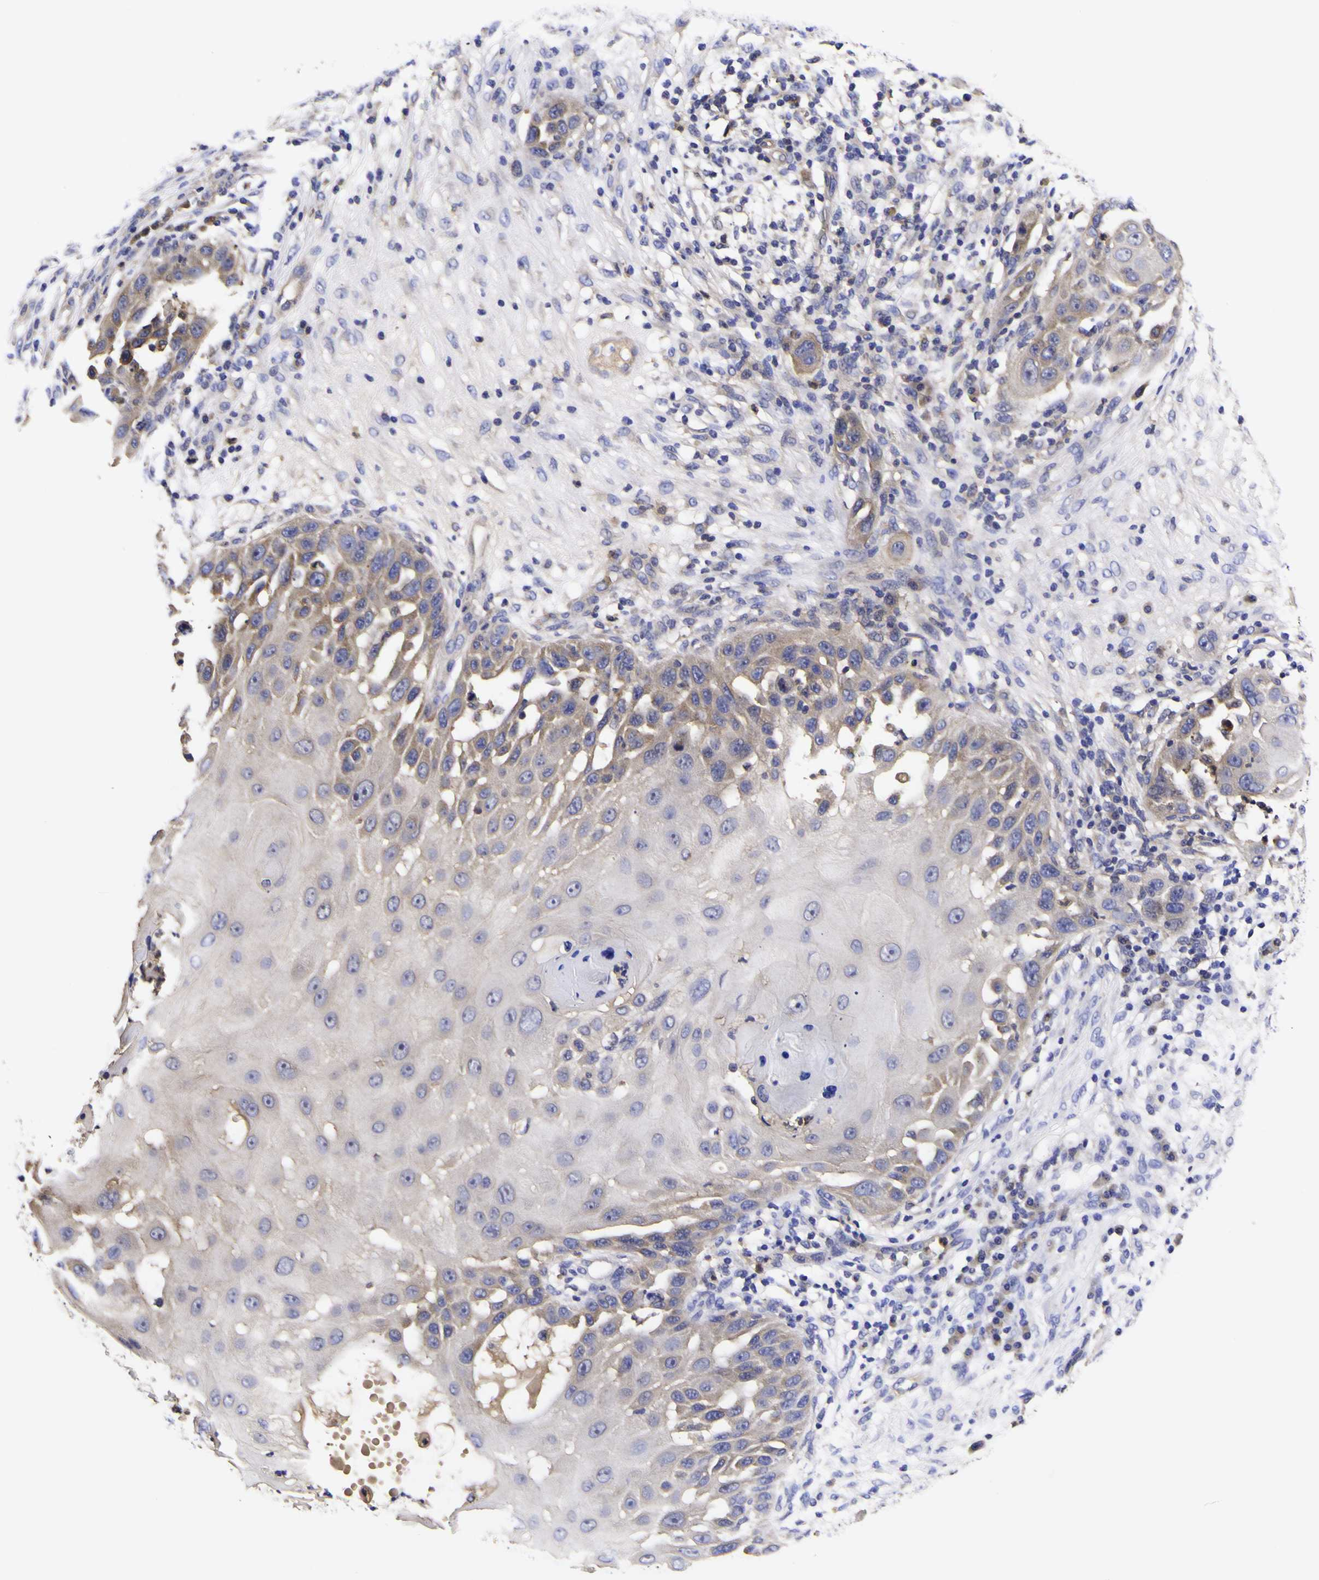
{"staining": {"intensity": "weak", "quantity": "<25%", "location": "cytoplasmic/membranous"}, "tissue": "skin cancer", "cell_type": "Tumor cells", "image_type": "cancer", "snomed": [{"axis": "morphology", "description": "Squamous cell carcinoma, NOS"}, {"axis": "topography", "description": "Skin"}], "caption": "This is an immunohistochemistry histopathology image of skin cancer (squamous cell carcinoma). There is no staining in tumor cells.", "gene": "MAPK14", "patient": {"sex": "female", "age": 44}}